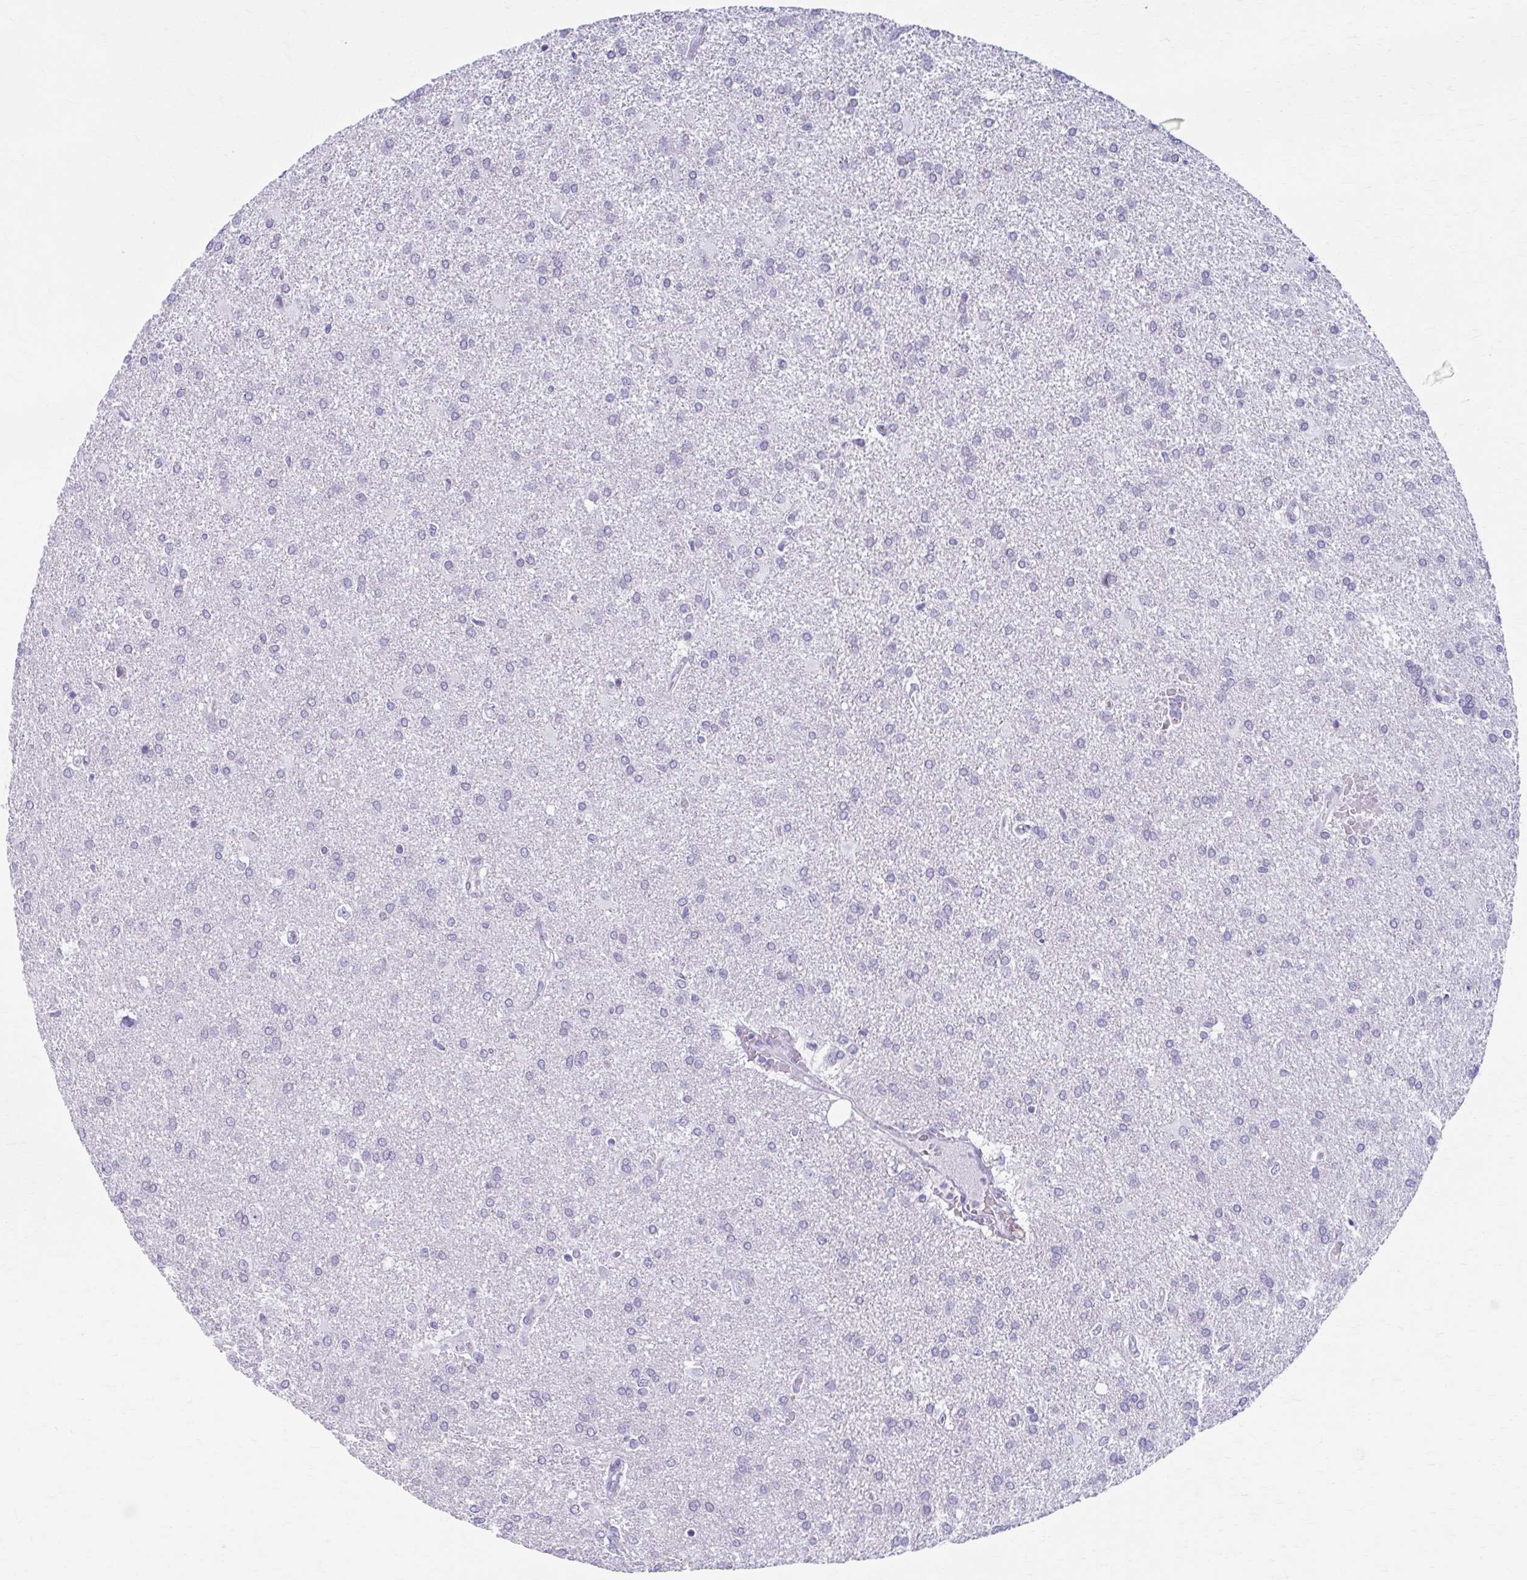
{"staining": {"intensity": "negative", "quantity": "none", "location": "none"}, "tissue": "glioma", "cell_type": "Tumor cells", "image_type": "cancer", "snomed": [{"axis": "morphology", "description": "Glioma, malignant, High grade"}, {"axis": "topography", "description": "Brain"}], "caption": "Tumor cells show no significant expression in glioma.", "gene": "CCDC105", "patient": {"sex": "male", "age": 68}}